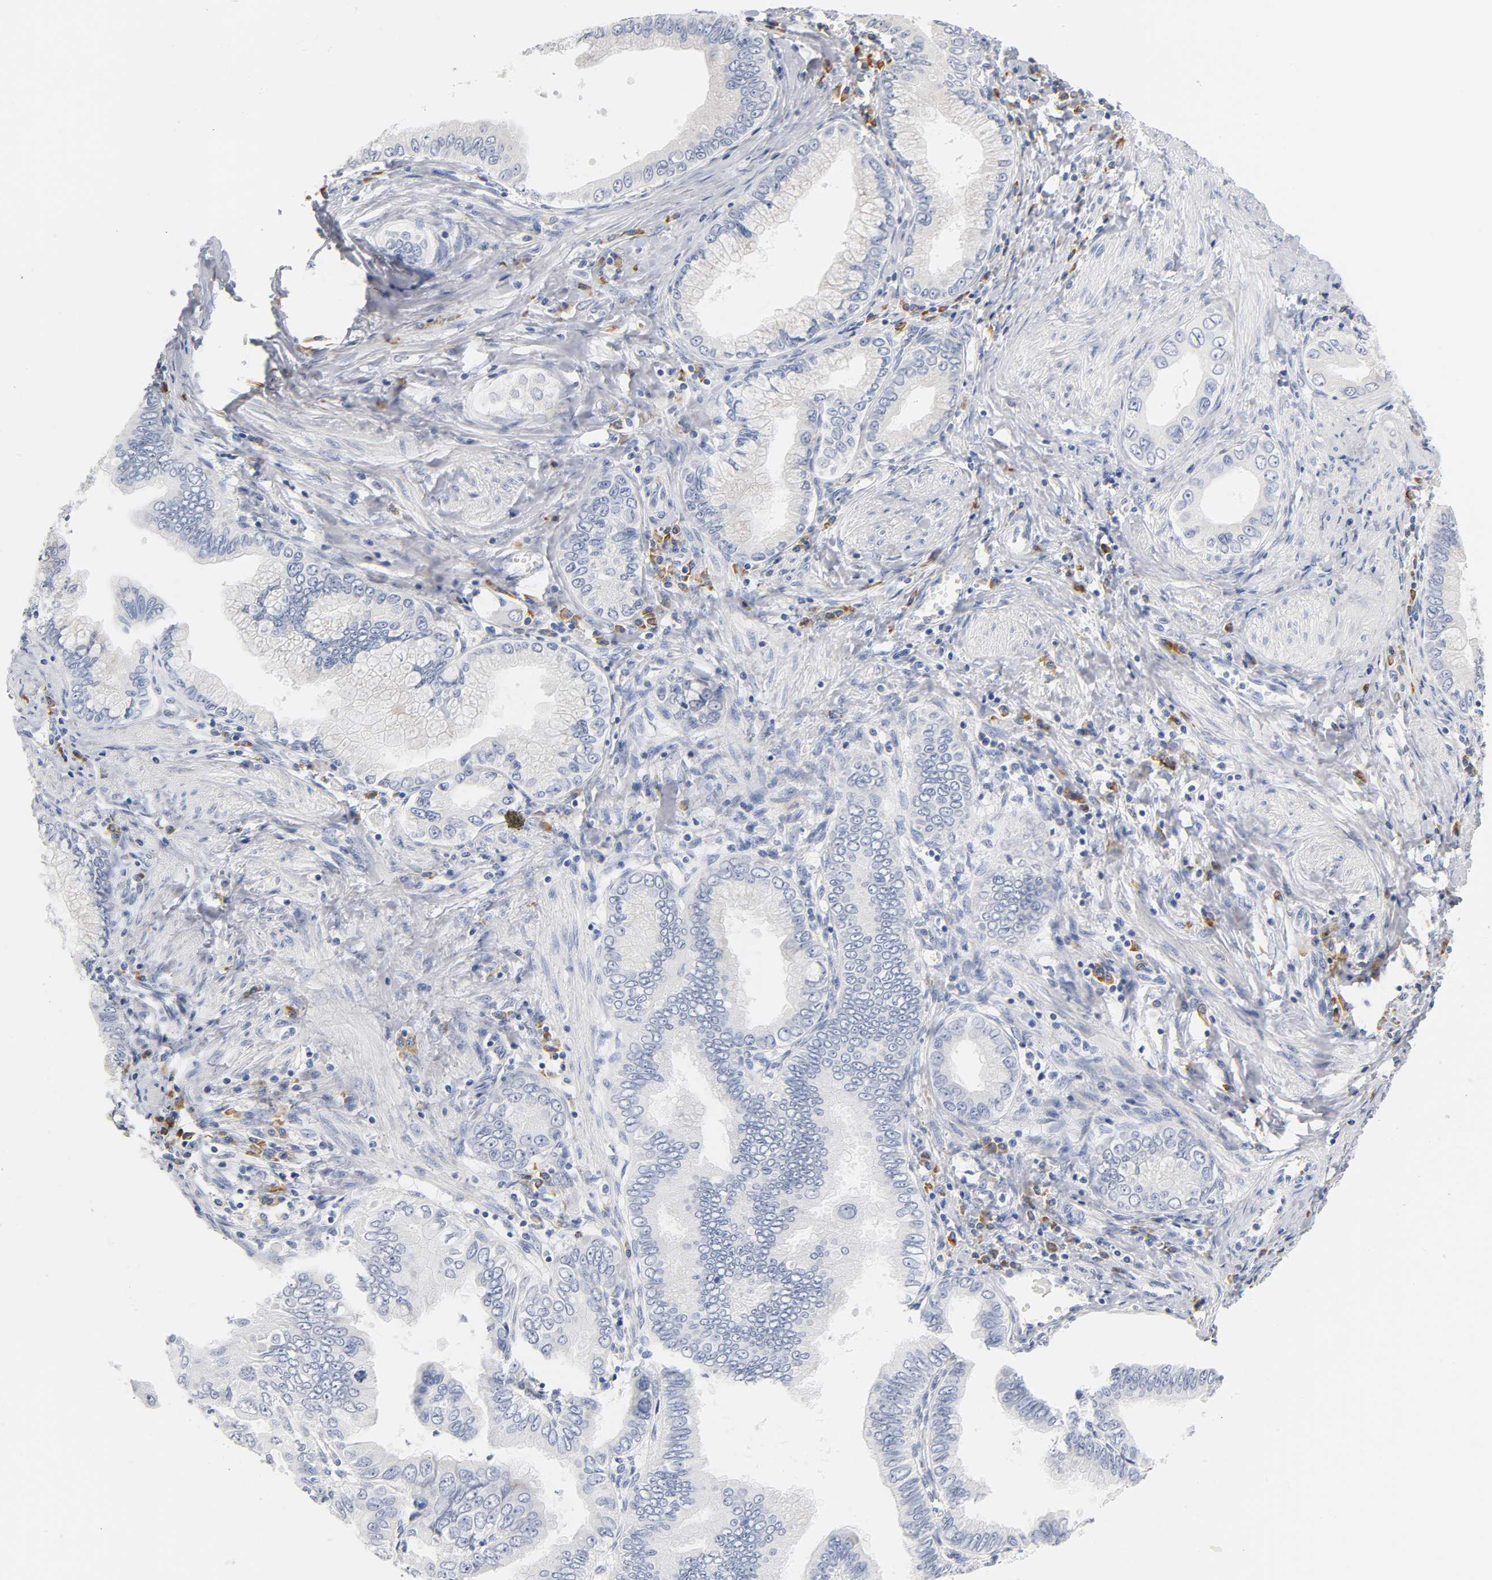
{"staining": {"intensity": "negative", "quantity": "none", "location": "none"}, "tissue": "pancreatic cancer", "cell_type": "Tumor cells", "image_type": "cancer", "snomed": [{"axis": "morphology", "description": "Normal tissue, NOS"}, {"axis": "topography", "description": "Lymph node"}], "caption": "High magnification brightfield microscopy of pancreatic cancer stained with DAB (3,3'-diaminobenzidine) (brown) and counterstained with hematoxylin (blue): tumor cells show no significant expression.", "gene": "REL", "patient": {"sex": "male", "age": 50}}